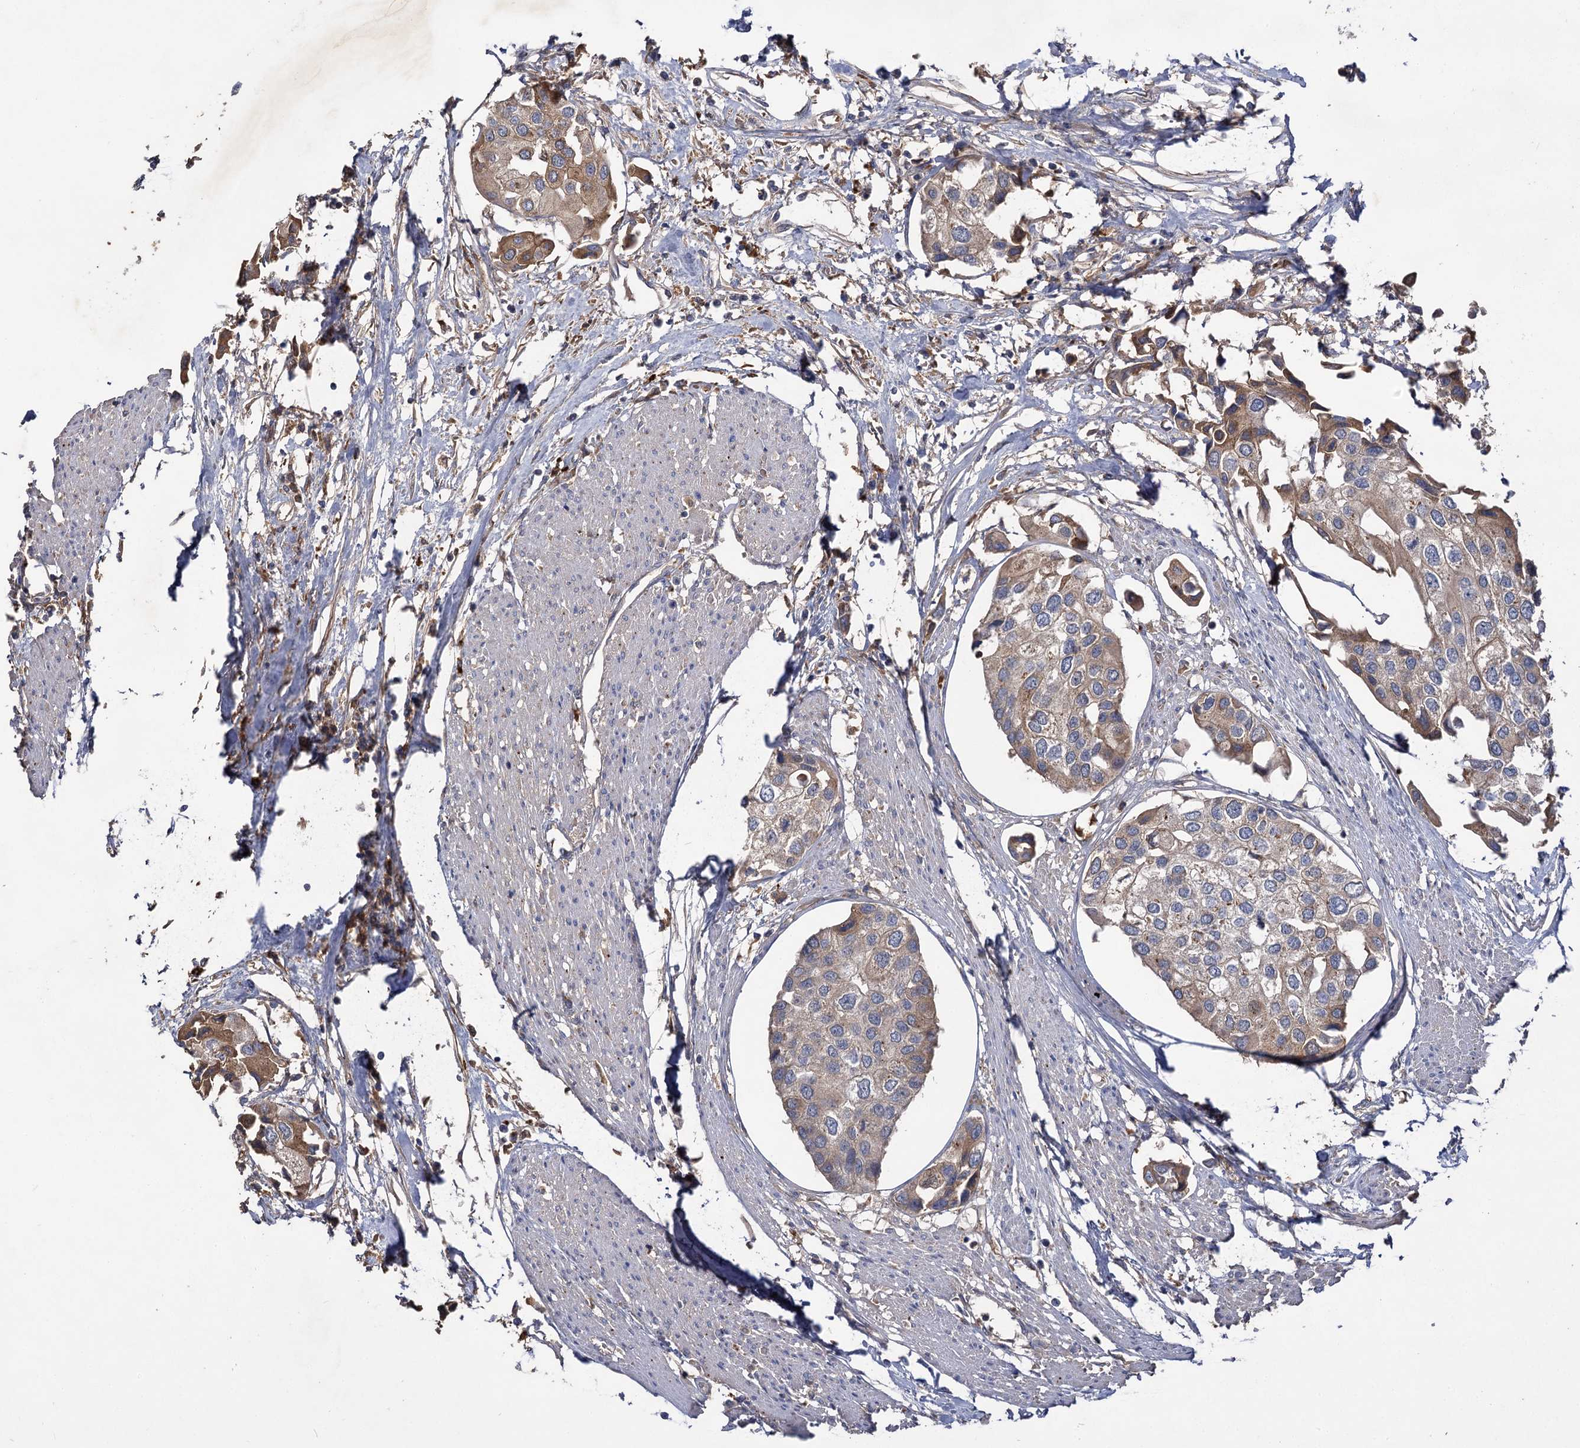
{"staining": {"intensity": "moderate", "quantity": "25%-75%", "location": "cytoplasmic/membranous"}, "tissue": "urothelial cancer", "cell_type": "Tumor cells", "image_type": "cancer", "snomed": [{"axis": "morphology", "description": "Urothelial carcinoma, High grade"}, {"axis": "topography", "description": "Urinary bladder"}], "caption": "Tumor cells demonstrate medium levels of moderate cytoplasmic/membranous positivity in approximately 25%-75% of cells in urothelial cancer.", "gene": "USP50", "patient": {"sex": "male", "age": 64}}